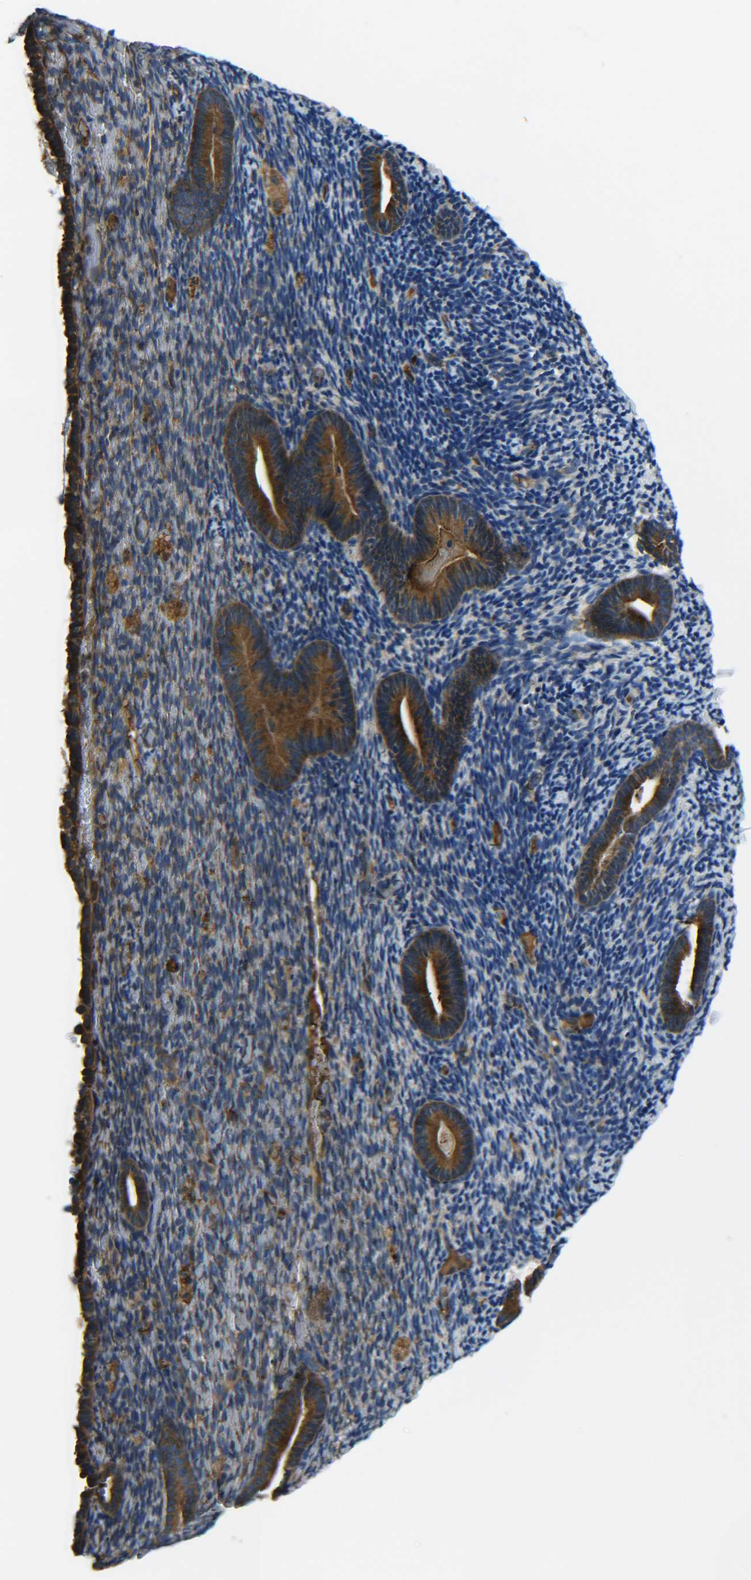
{"staining": {"intensity": "moderate", "quantity": "<25%", "location": "cytoplasmic/membranous"}, "tissue": "endometrium", "cell_type": "Cells in endometrial stroma", "image_type": "normal", "snomed": [{"axis": "morphology", "description": "Normal tissue, NOS"}, {"axis": "topography", "description": "Endometrium"}], "caption": "Immunohistochemistry (IHC) staining of unremarkable endometrium, which shows low levels of moderate cytoplasmic/membranous positivity in approximately <25% of cells in endometrial stroma indicating moderate cytoplasmic/membranous protein staining. The staining was performed using DAB (brown) for protein detection and nuclei were counterstained in hematoxylin (blue).", "gene": "PREB", "patient": {"sex": "female", "age": 51}}